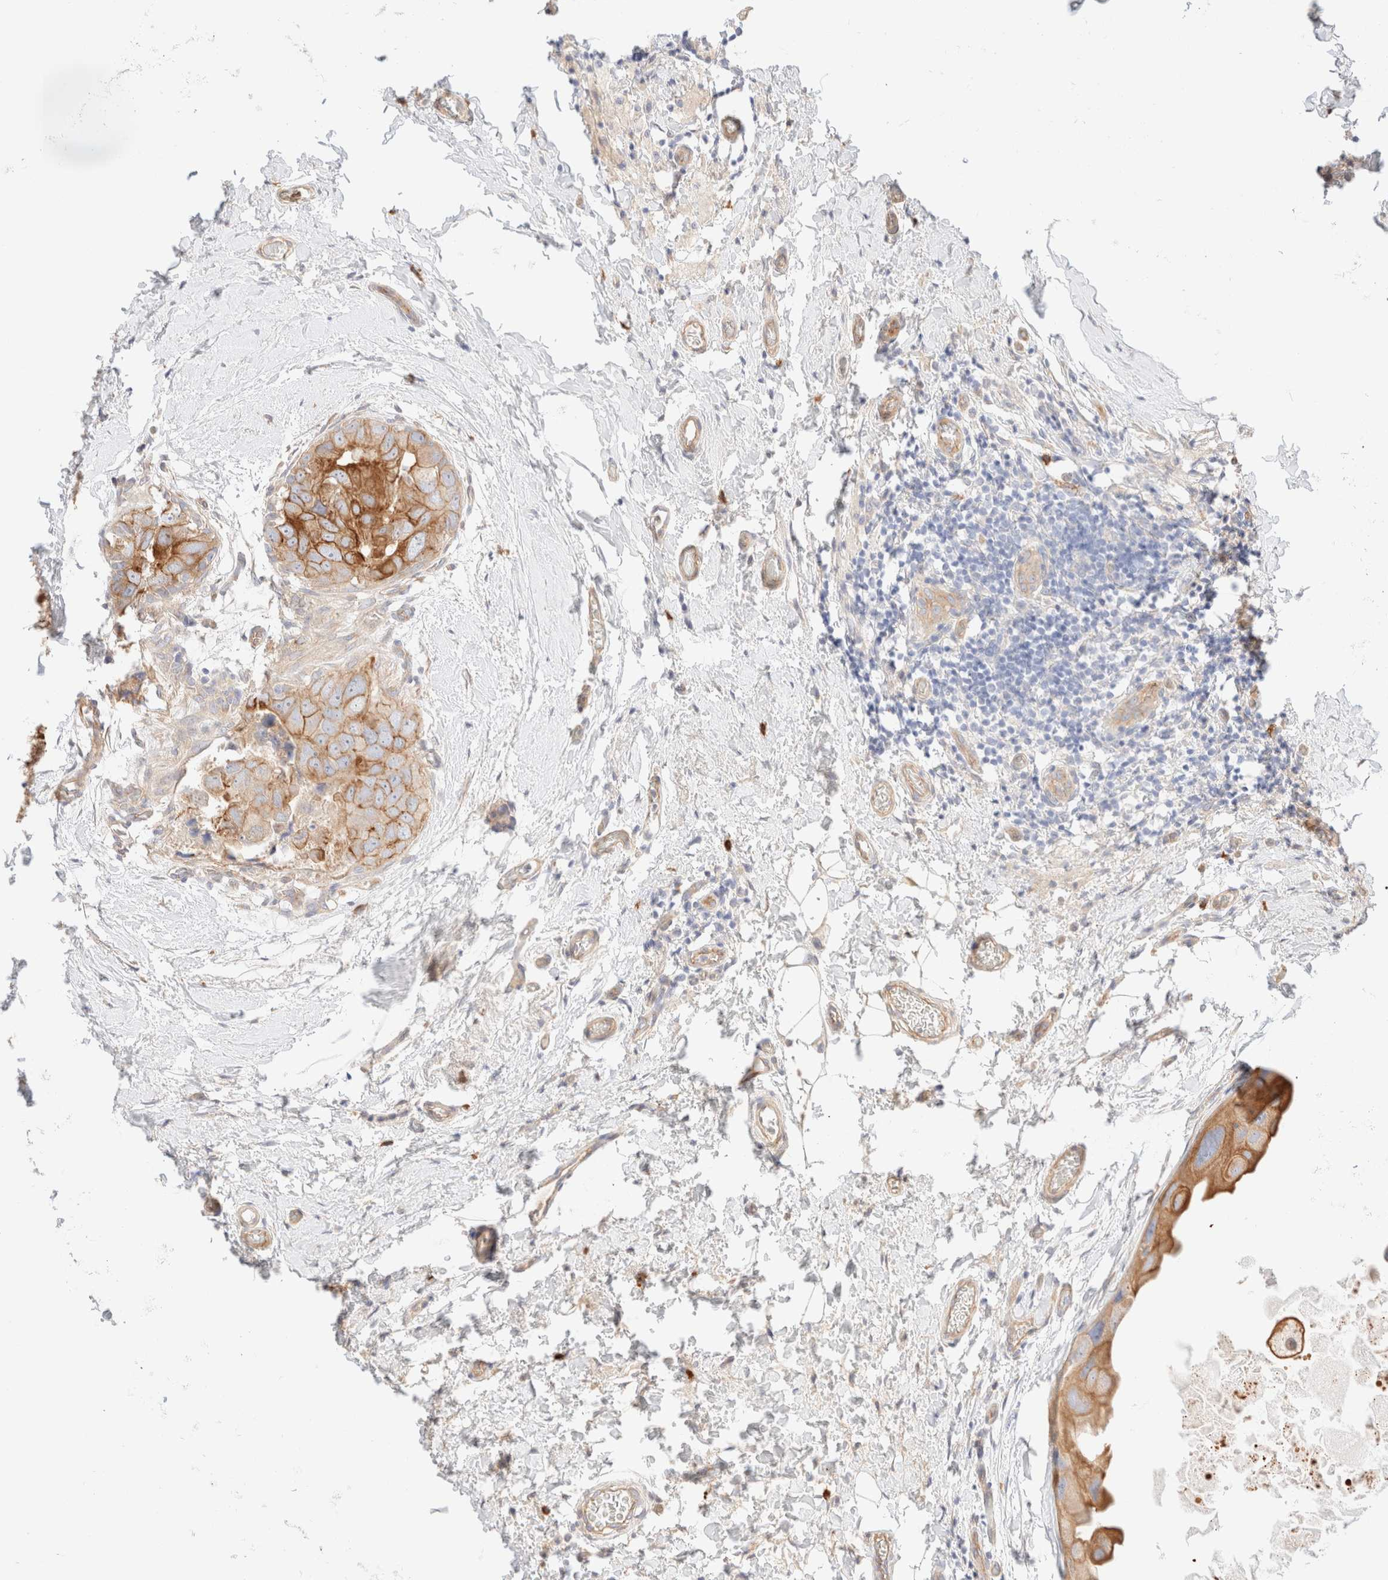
{"staining": {"intensity": "moderate", "quantity": ">75%", "location": "cytoplasmic/membranous"}, "tissue": "breast cancer", "cell_type": "Tumor cells", "image_type": "cancer", "snomed": [{"axis": "morphology", "description": "Duct carcinoma"}, {"axis": "topography", "description": "Breast"}], "caption": "The micrograph exhibits a brown stain indicating the presence of a protein in the cytoplasmic/membranous of tumor cells in breast cancer.", "gene": "NIBAN2", "patient": {"sex": "female", "age": 62}}